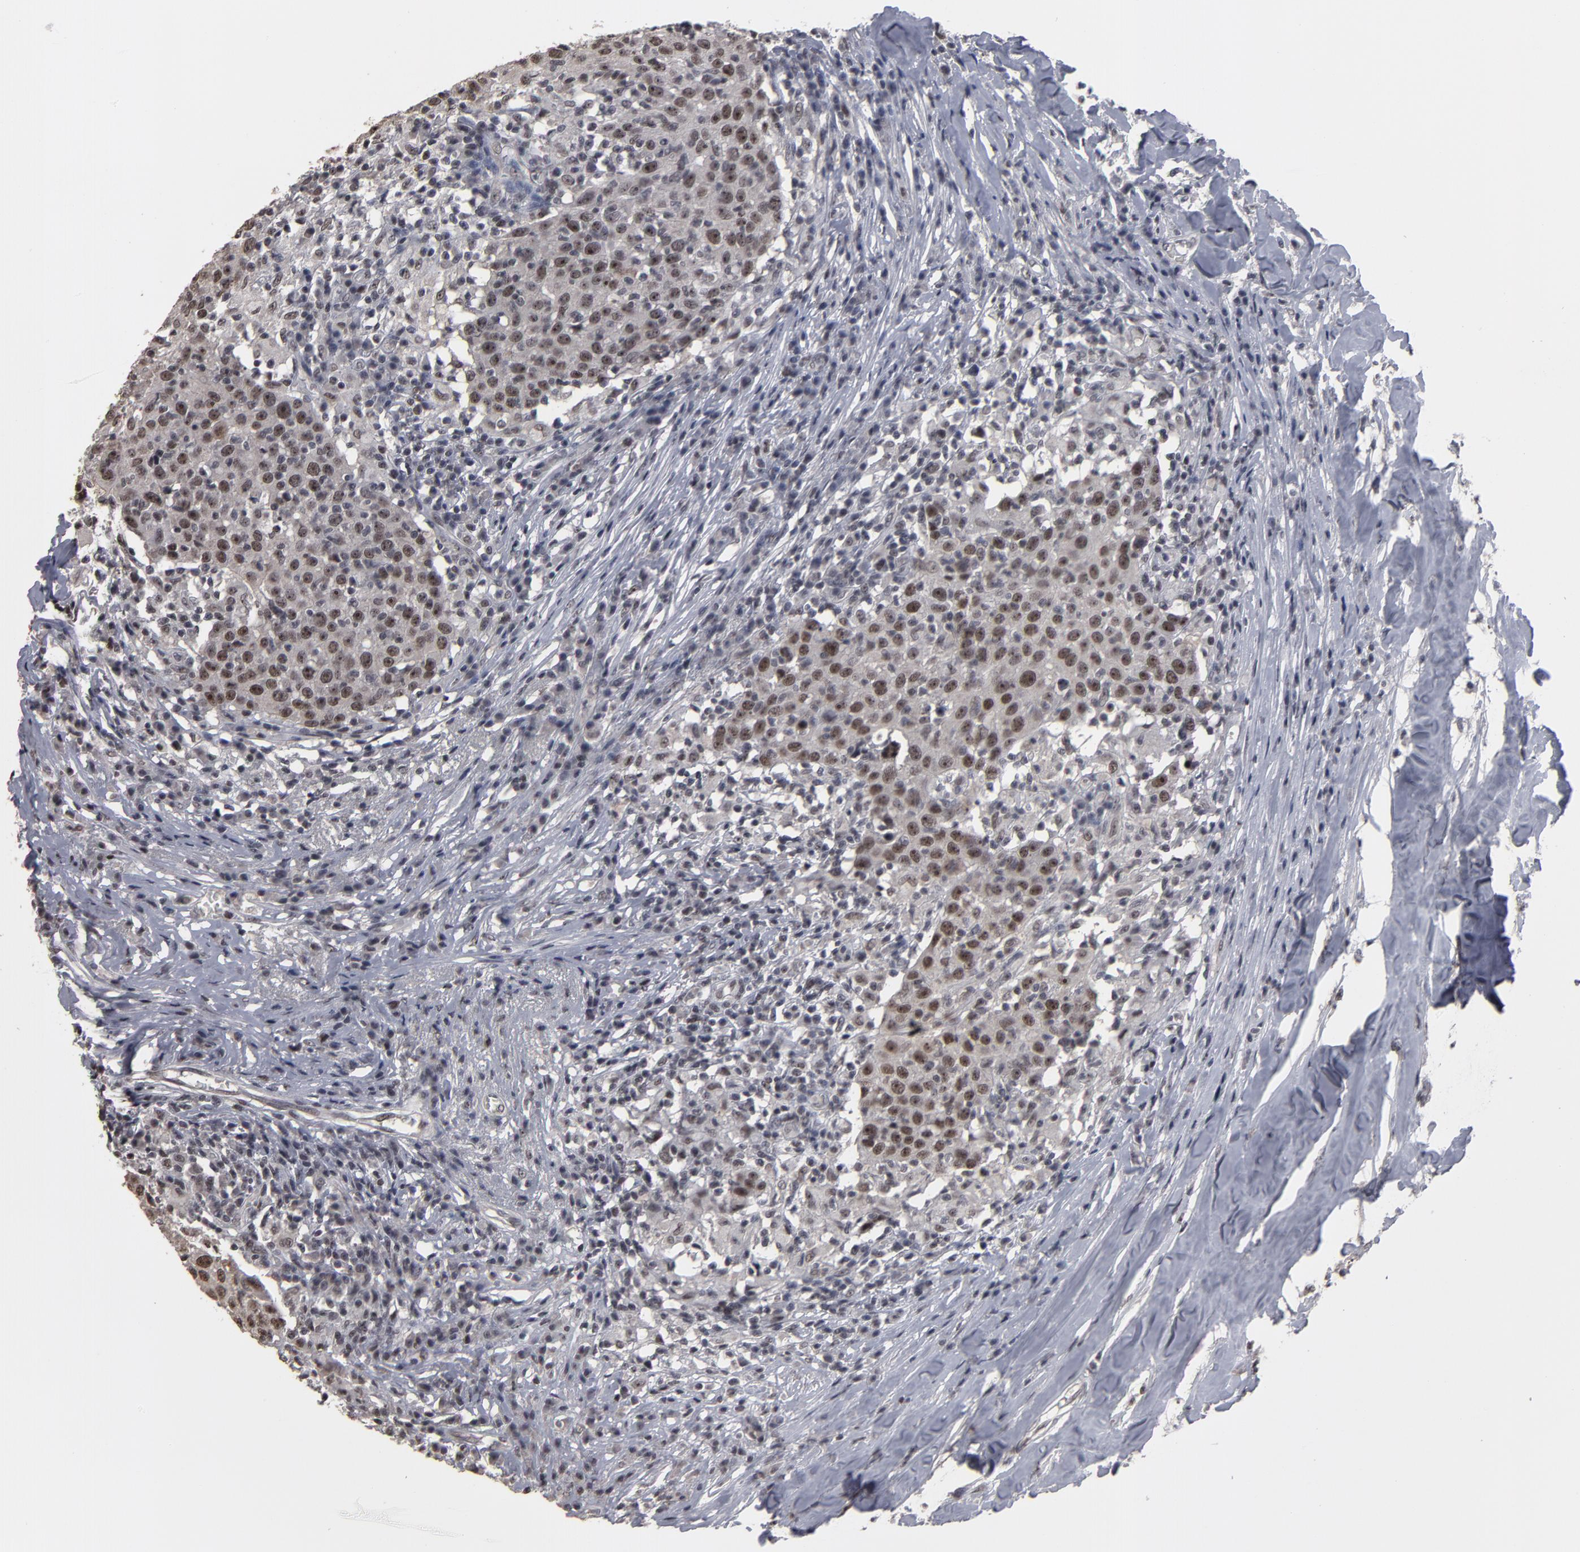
{"staining": {"intensity": "moderate", "quantity": "25%-75%", "location": "nuclear"}, "tissue": "head and neck cancer", "cell_type": "Tumor cells", "image_type": "cancer", "snomed": [{"axis": "morphology", "description": "Adenocarcinoma, NOS"}, {"axis": "topography", "description": "Salivary gland"}, {"axis": "topography", "description": "Head-Neck"}], "caption": "Protein expression by IHC exhibits moderate nuclear positivity in approximately 25%-75% of tumor cells in head and neck cancer (adenocarcinoma). Nuclei are stained in blue.", "gene": "SSRP1", "patient": {"sex": "female", "age": 65}}